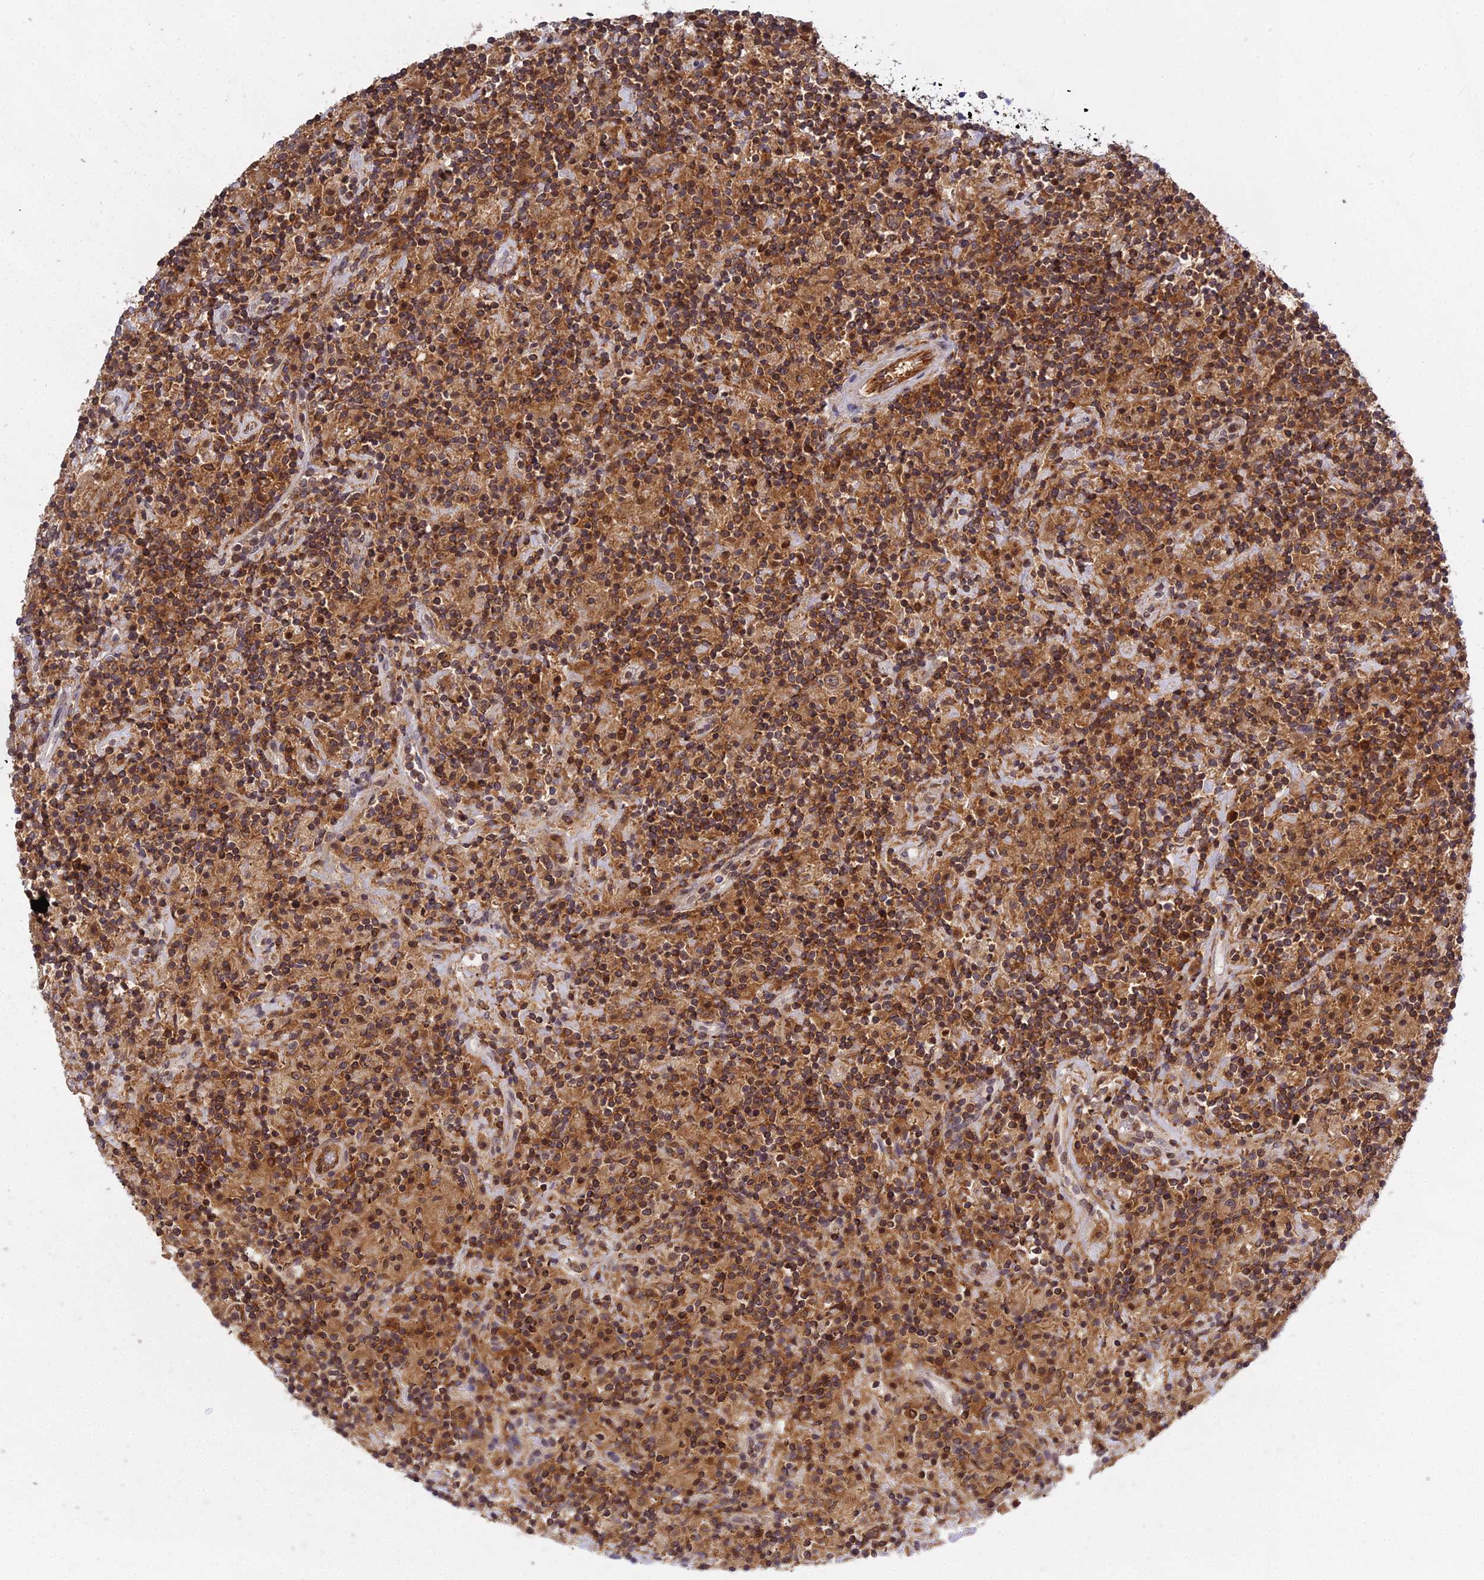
{"staining": {"intensity": "weak", "quantity": ">75%", "location": "cytoplasmic/membranous"}, "tissue": "lymphoma", "cell_type": "Tumor cells", "image_type": "cancer", "snomed": [{"axis": "morphology", "description": "Hodgkin's disease, NOS"}, {"axis": "topography", "description": "Lymph node"}], "caption": "Lymphoma stained for a protein (brown) displays weak cytoplasmic/membranous positive staining in approximately >75% of tumor cells.", "gene": "TPRX1", "patient": {"sex": "male", "age": 70}}